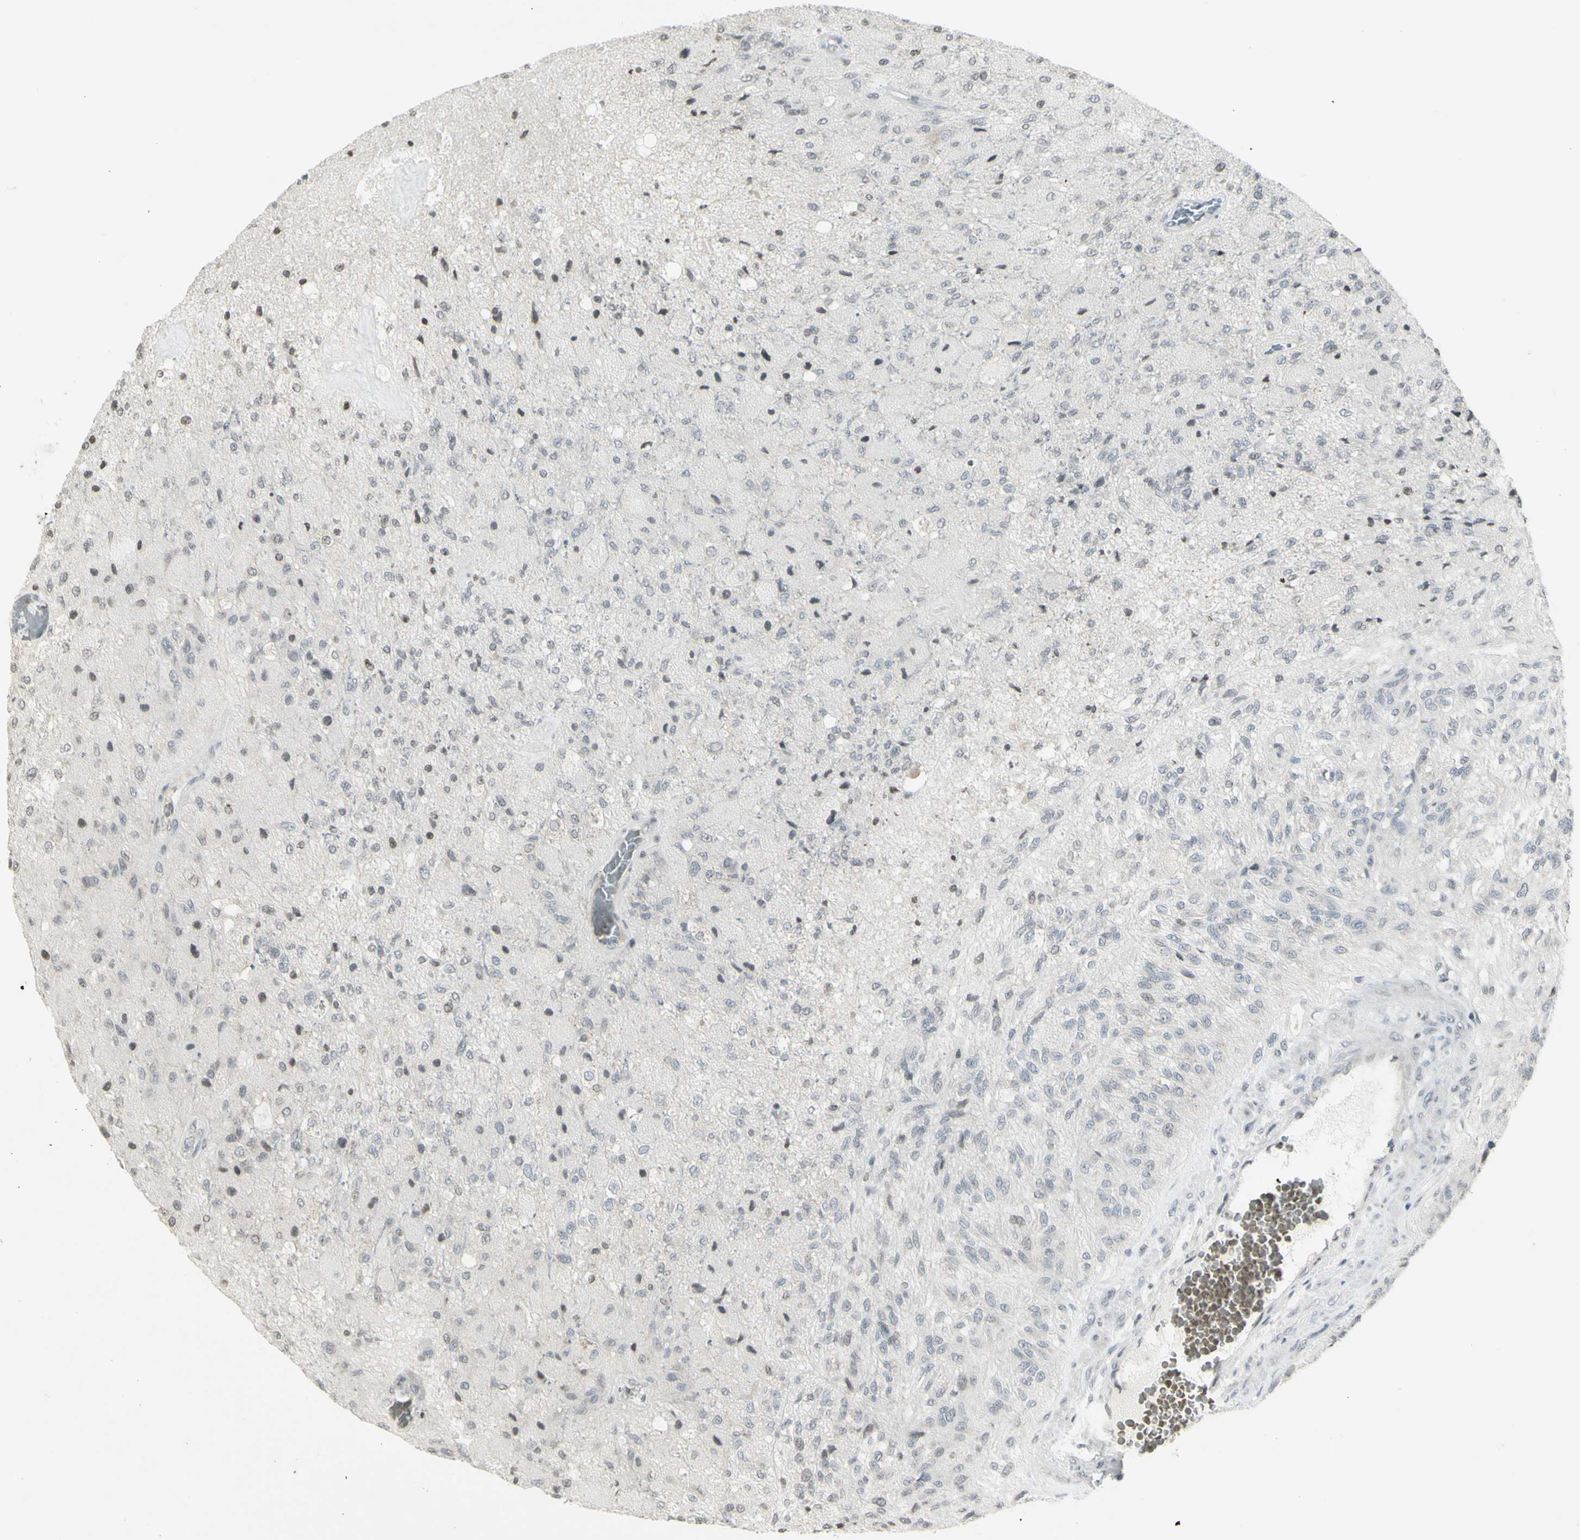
{"staining": {"intensity": "negative", "quantity": "none", "location": "none"}, "tissue": "glioma", "cell_type": "Tumor cells", "image_type": "cancer", "snomed": [{"axis": "morphology", "description": "Normal tissue, NOS"}, {"axis": "morphology", "description": "Glioma, malignant, High grade"}, {"axis": "topography", "description": "Cerebral cortex"}], "caption": "An immunohistochemistry histopathology image of malignant glioma (high-grade) is shown. There is no staining in tumor cells of malignant glioma (high-grade).", "gene": "MUC5AC", "patient": {"sex": "male", "age": 77}}